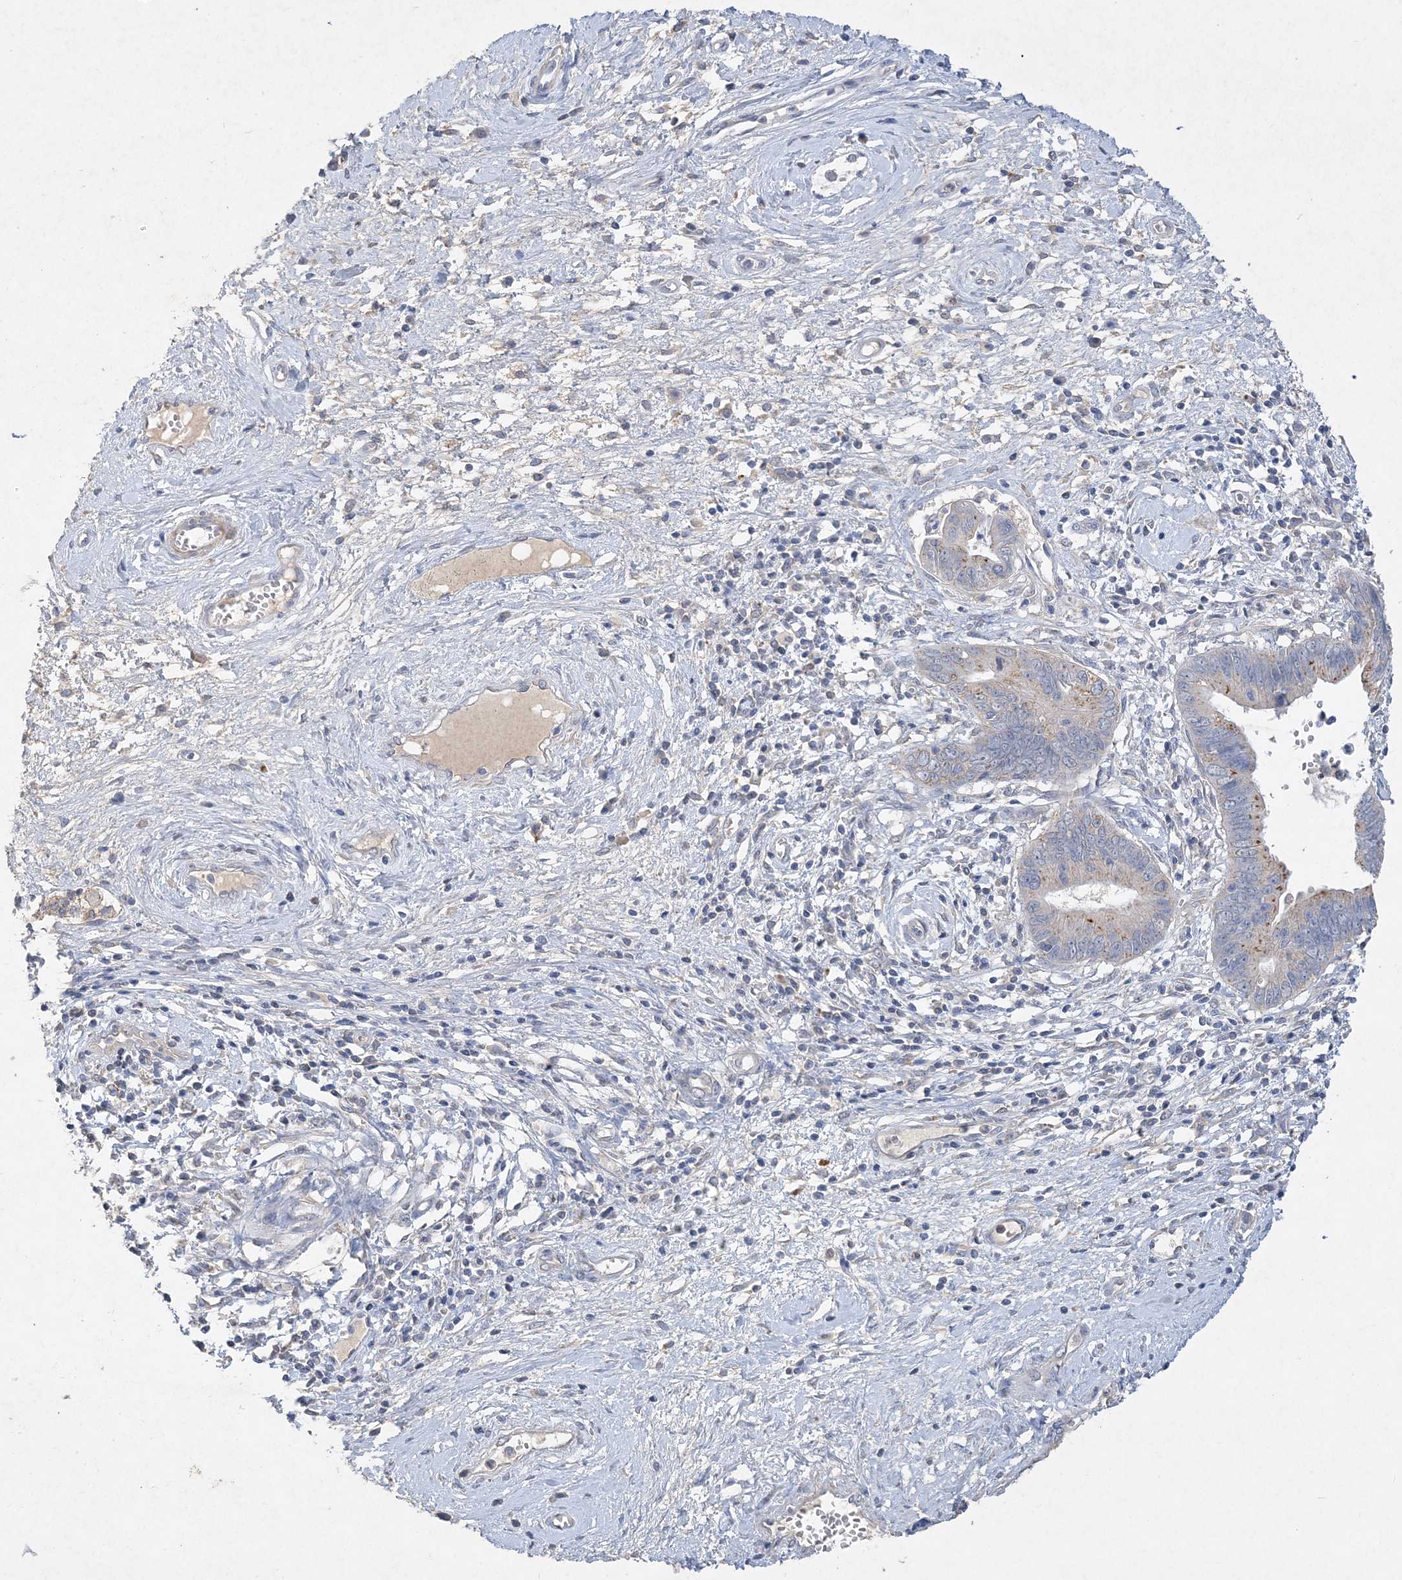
{"staining": {"intensity": "moderate", "quantity": "<25%", "location": "cytoplasmic/membranous"}, "tissue": "cervical cancer", "cell_type": "Tumor cells", "image_type": "cancer", "snomed": [{"axis": "morphology", "description": "Adenocarcinoma, NOS"}, {"axis": "topography", "description": "Cervix"}], "caption": "Immunohistochemical staining of cervical adenocarcinoma exhibits low levels of moderate cytoplasmic/membranous expression in approximately <25% of tumor cells.", "gene": "C11orf58", "patient": {"sex": "female", "age": 44}}